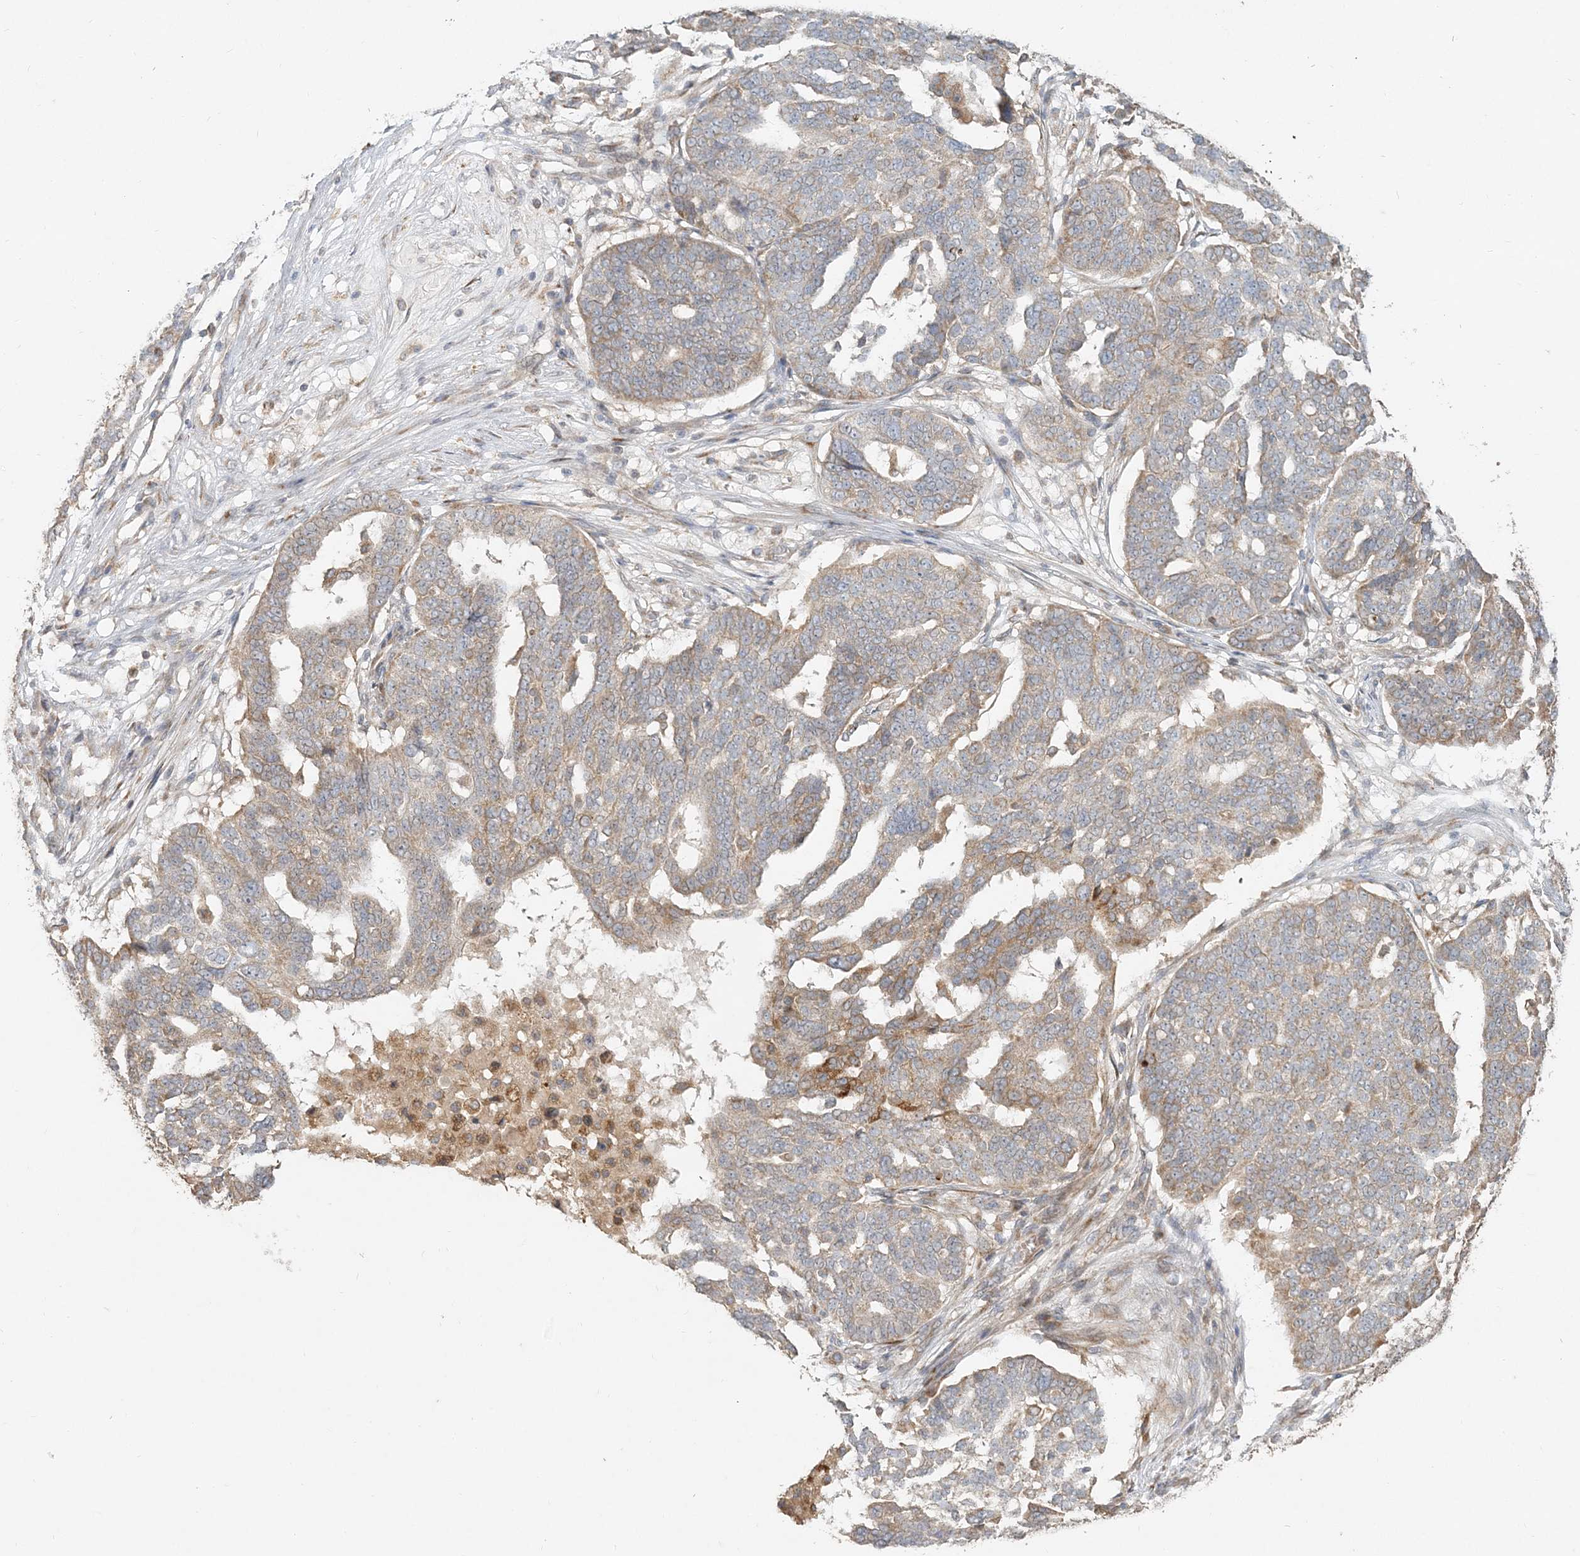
{"staining": {"intensity": "moderate", "quantity": "<25%", "location": "cytoplasmic/membranous"}, "tissue": "ovarian cancer", "cell_type": "Tumor cells", "image_type": "cancer", "snomed": [{"axis": "morphology", "description": "Cystadenocarcinoma, serous, NOS"}, {"axis": "topography", "description": "Ovary"}], "caption": "The image demonstrates immunohistochemical staining of ovarian cancer (serous cystadenocarcinoma). There is moderate cytoplasmic/membranous expression is present in approximately <25% of tumor cells.", "gene": "RAB14", "patient": {"sex": "female", "age": 59}}